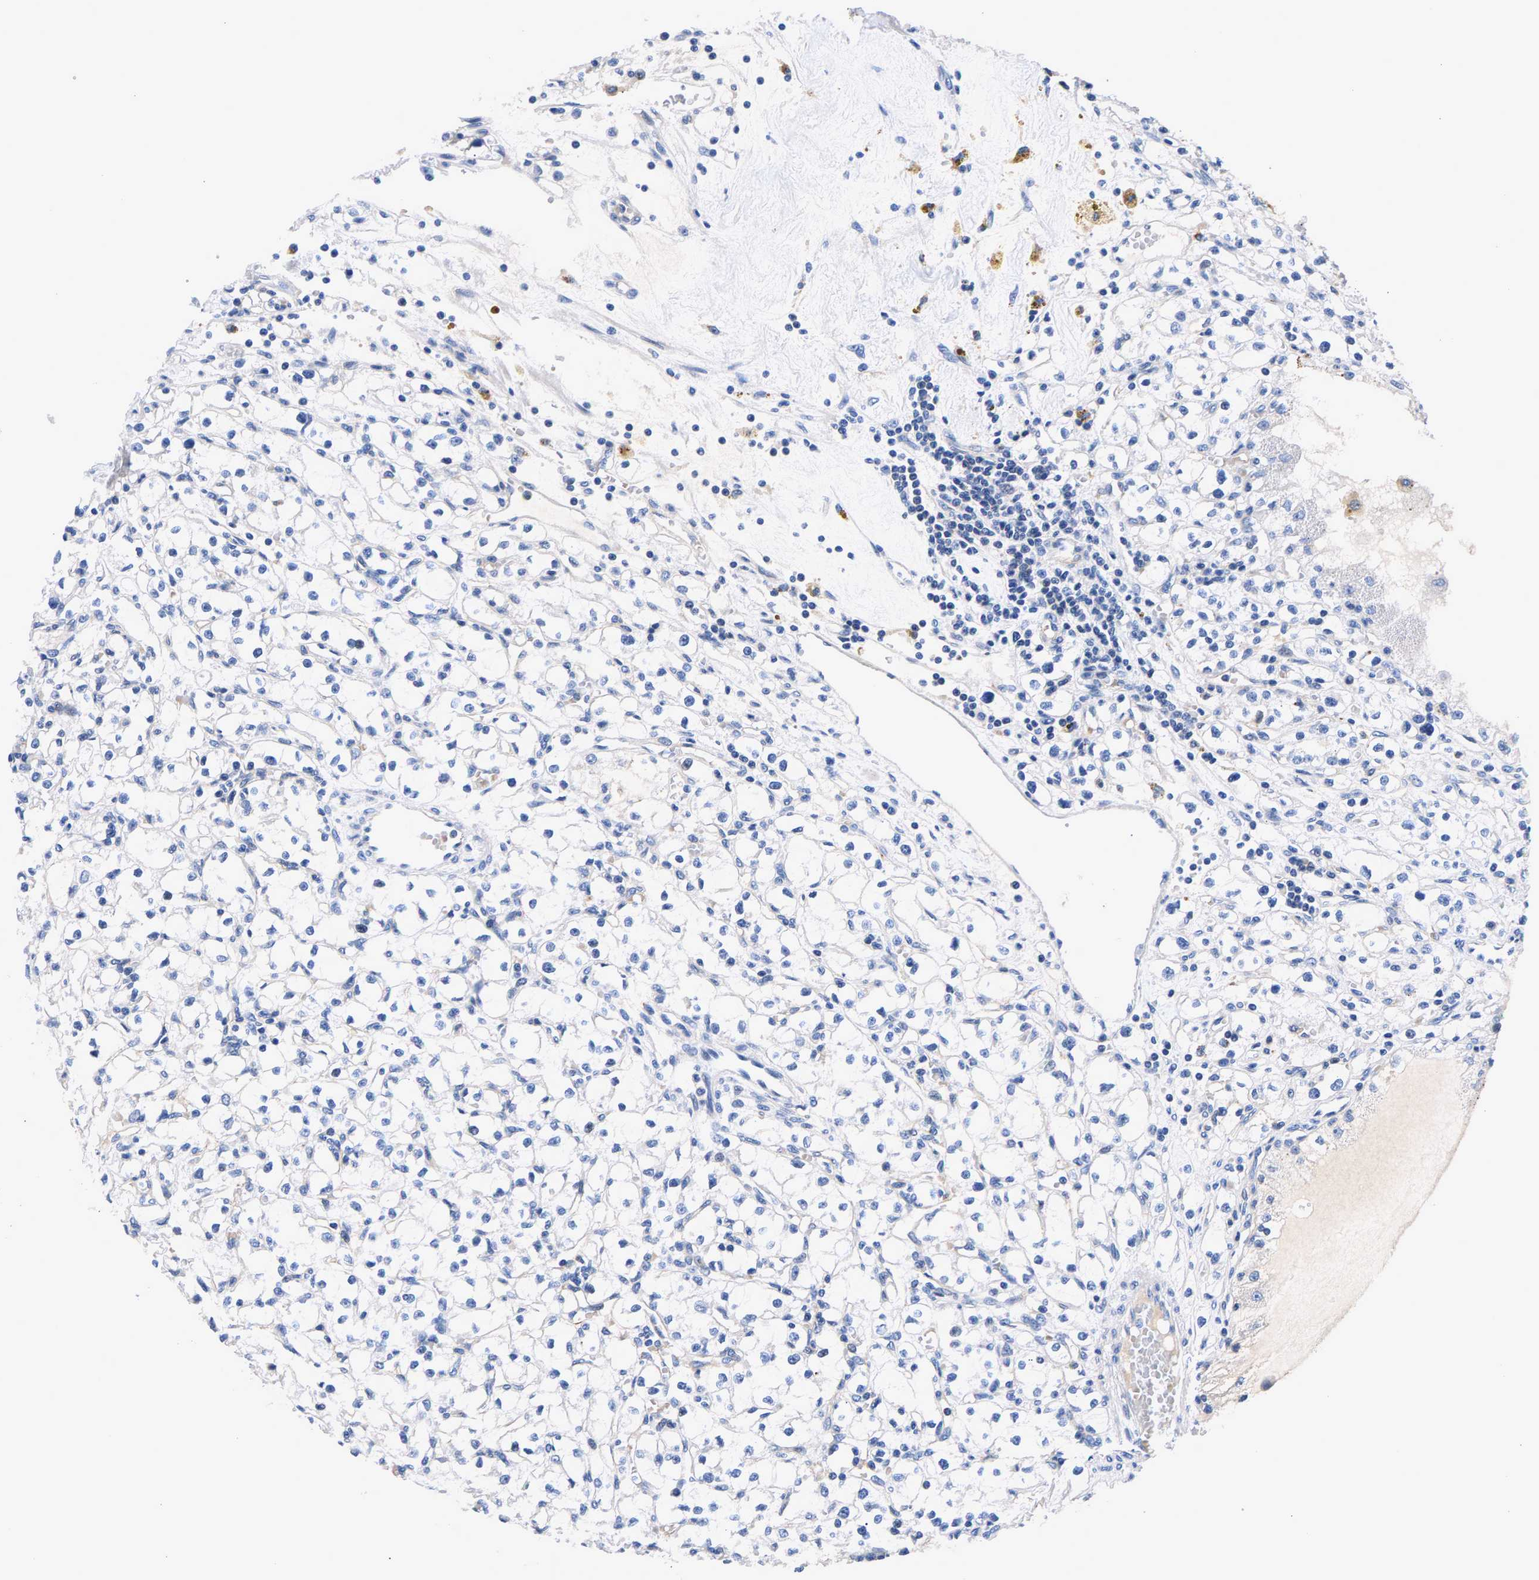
{"staining": {"intensity": "negative", "quantity": "none", "location": "none"}, "tissue": "renal cancer", "cell_type": "Tumor cells", "image_type": "cancer", "snomed": [{"axis": "morphology", "description": "Adenocarcinoma, NOS"}, {"axis": "topography", "description": "Kidney"}], "caption": "This is a histopathology image of IHC staining of renal cancer (adenocarcinoma), which shows no expression in tumor cells. (DAB (3,3'-diaminobenzidine) IHC, high magnification).", "gene": "P2RY4", "patient": {"sex": "male", "age": 56}}